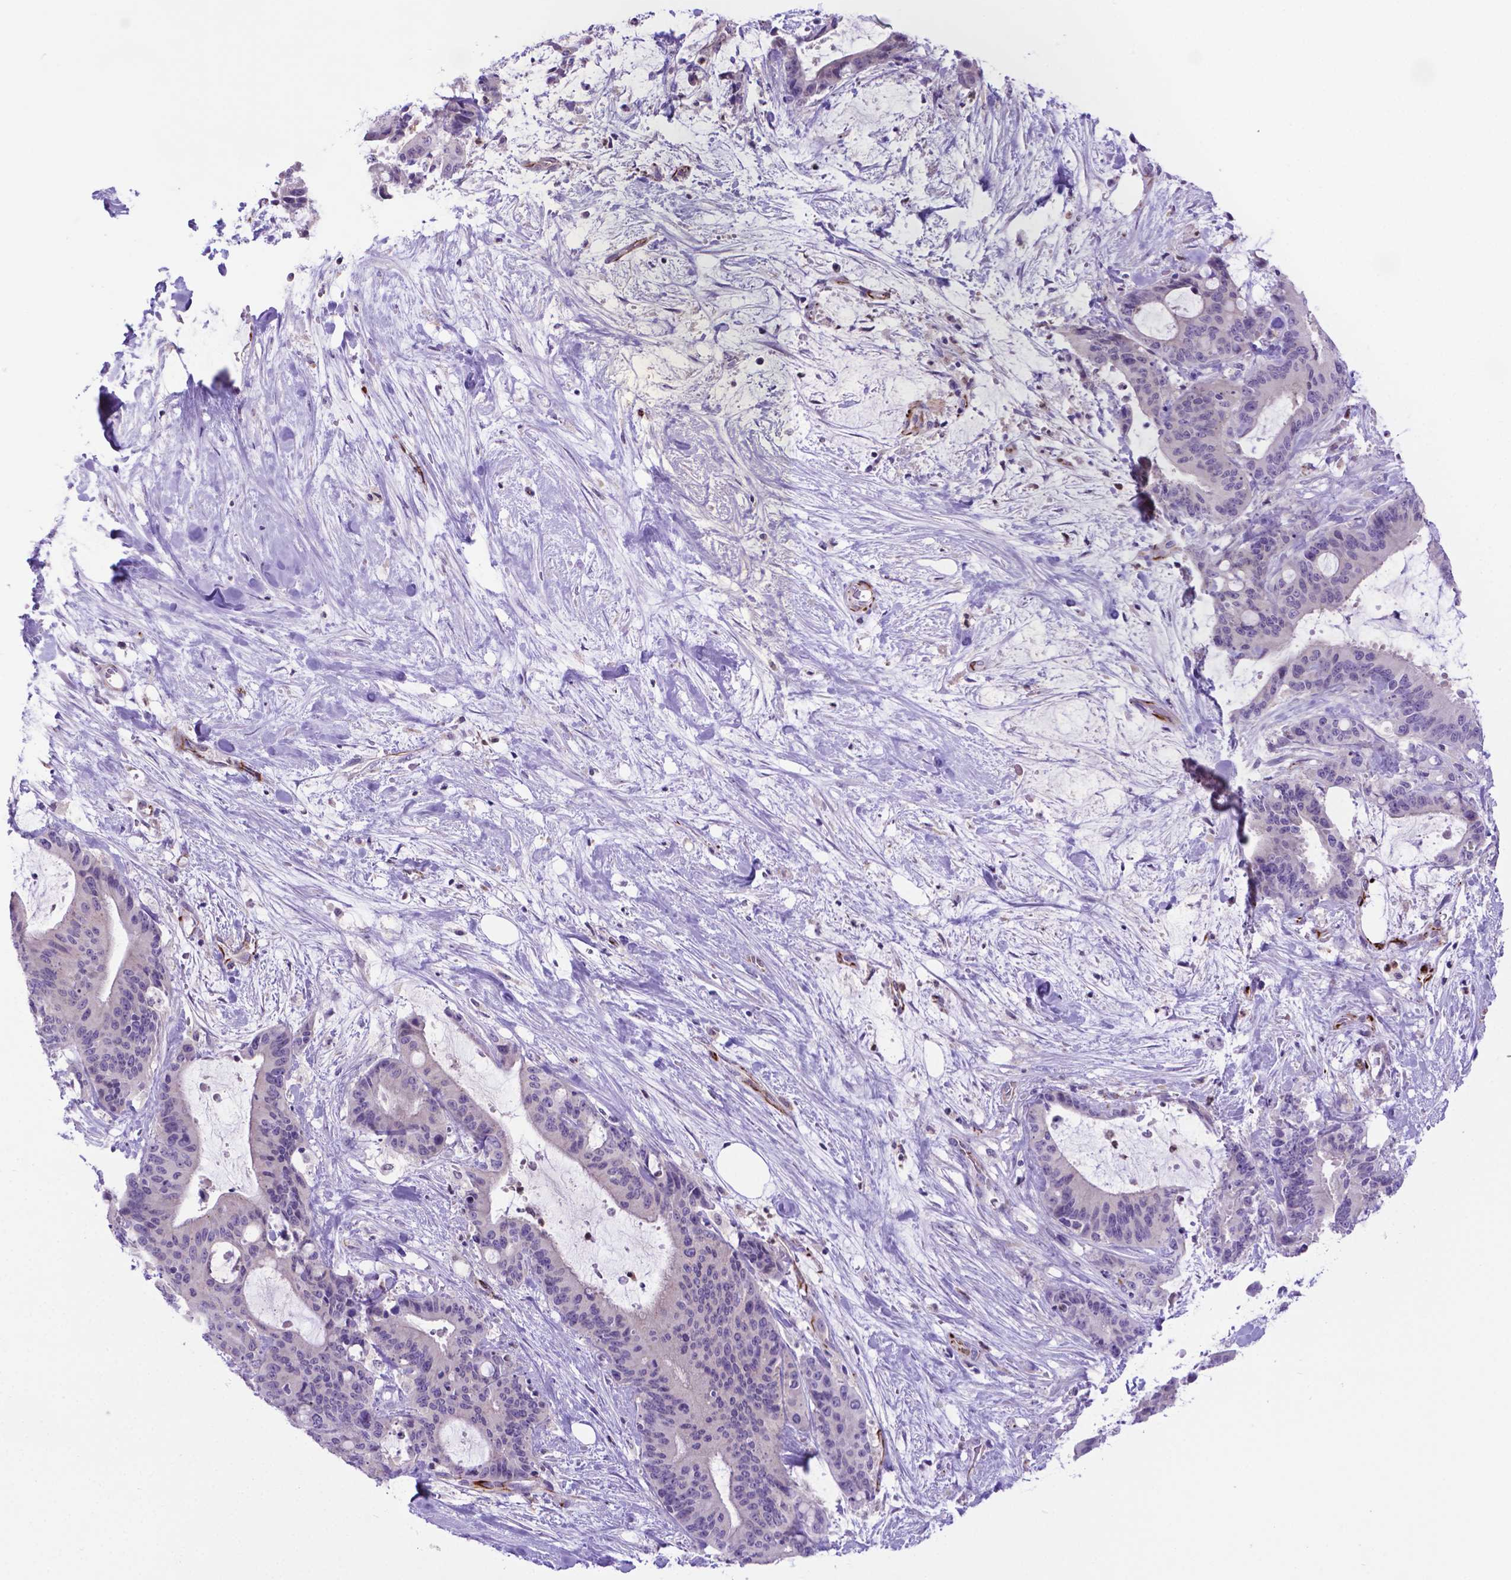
{"staining": {"intensity": "negative", "quantity": "none", "location": "none"}, "tissue": "liver cancer", "cell_type": "Tumor cells", "image_type": "cancer", "snomed": [{"axis": "morphology", "description": "Cholangiocarcinoma"}, {"axis": "topography", "description": "Liver"}], "caption": "This image is of liver cancer stained with IHC to label a protein in brown with the nuclei are counter-stained blue. There is no staining in tumor cells. The staining is performed using DAB (3,3'-diaminobenzidine) brown chromogen with nuclei counter-stained in using hematoxylin.", "gene": "LZTR1", "patient": {"sex": "female", "age": 73}}